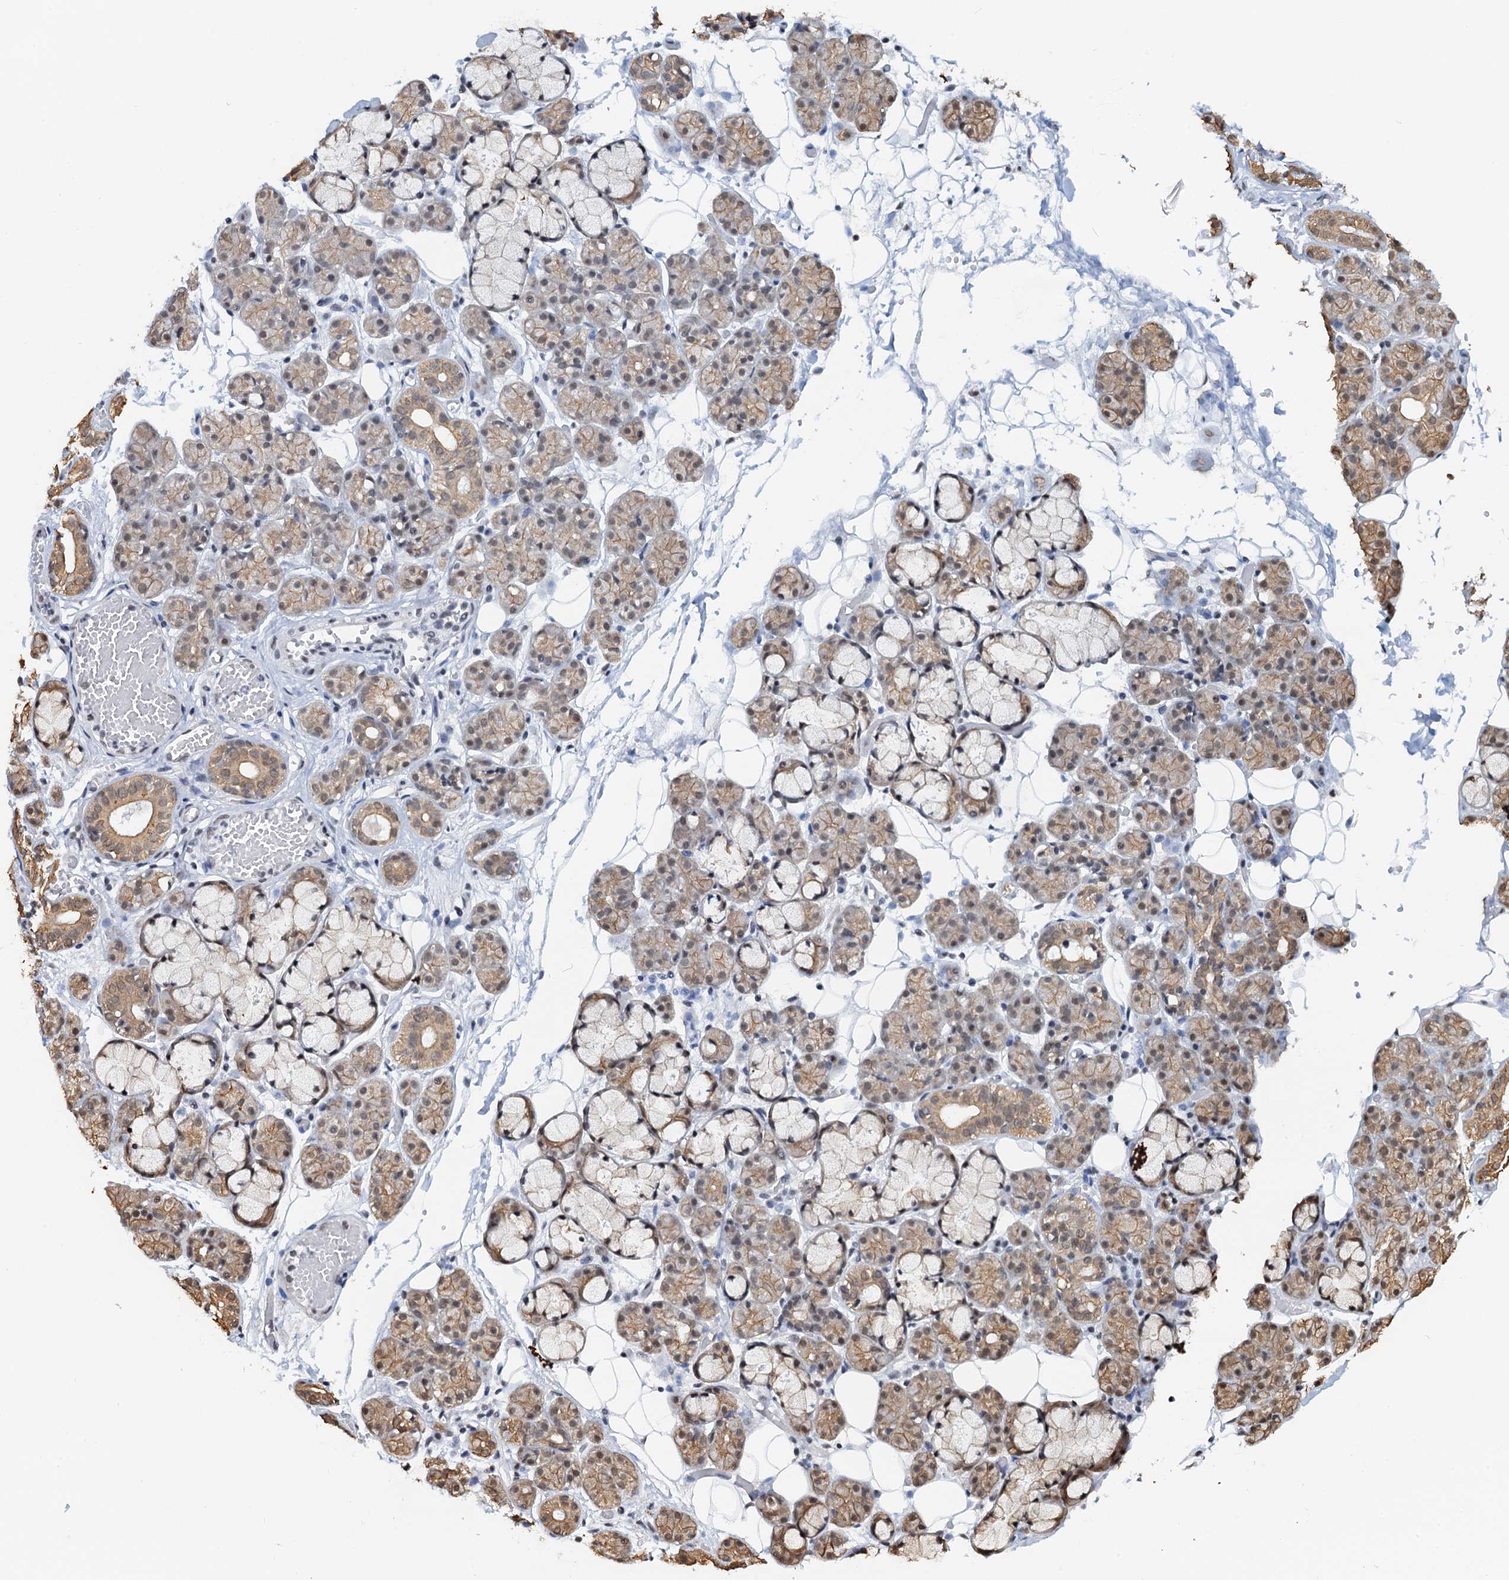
{"staining": {"intensity": "moderate", "quantity": ">75%", "location": "cytoplasmic/membranous,nuclear"}, "tissue": "salivary gland", "cell_type": "Glandular cells", "image_type": "normal", "snomed": [{"axis": "morphology", "description": "Normal tissue, NOS"}, {"axis": "topography", "description": "Salivary gland"}], "caption": "Moderate cytoplasmic/membranous,nuclear staining is present in about >75% of glandular cells in benign salivary gland. (DAB = brown stain, brightfield microscopy at high magnification).", "gene": "ZNF609", "patient": {"sex": "male", "age": 63}}